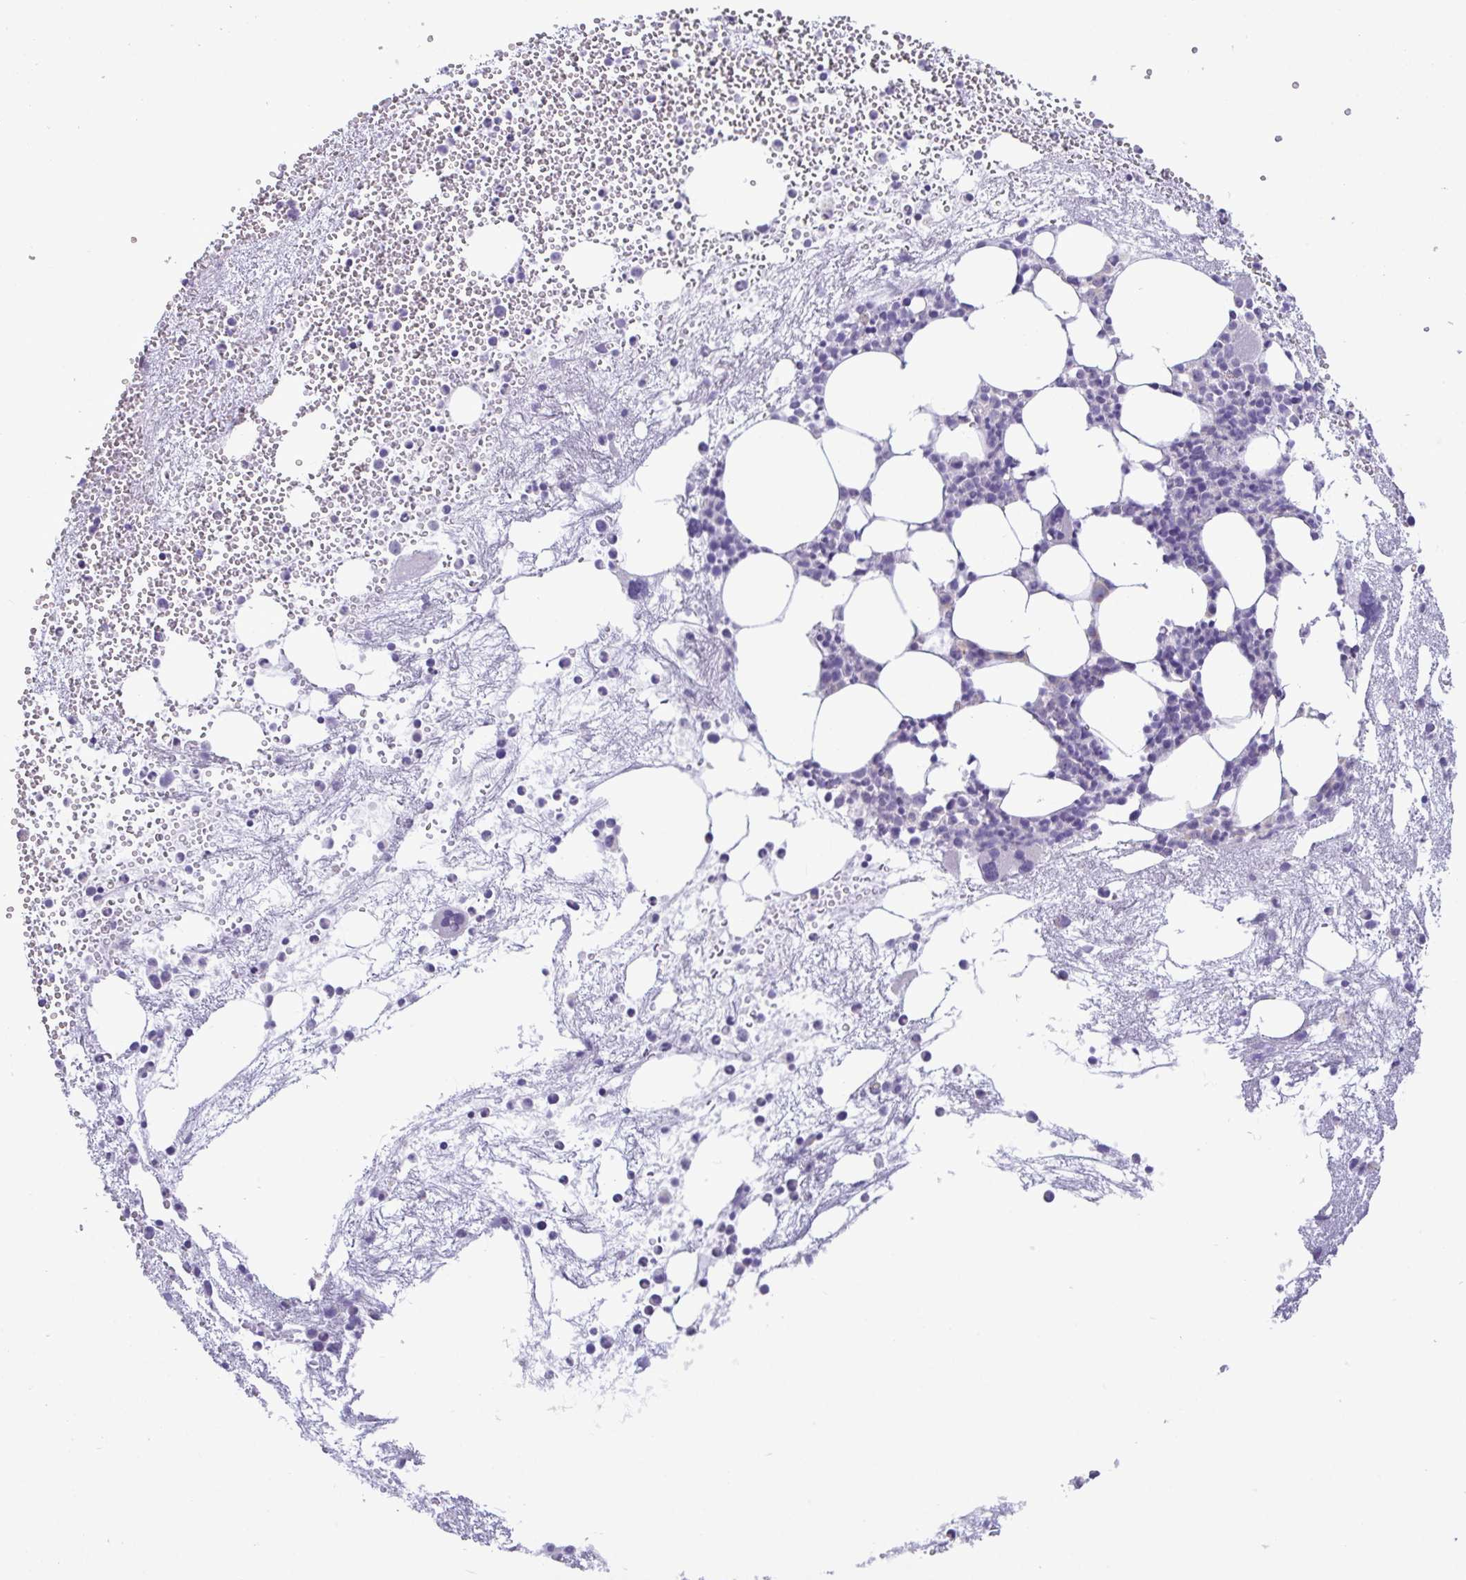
{"staining": {"intensity": "negative", "quantity": "none", "location": "none"}, "tissue": "bone marrow", "cell_type": "Hematopoietic cells", "image_type": "normal", "snomed": [{"axis": "morphology", "description": "Normal tissue, NOS"}, {"axis": "topography", "description": "Bone marrow"}], "caption": "Immunohistochemistry histopathology image of unremarkable bone marrow stained for a protein (brown), which displays no positivity in hematopoietic cells. (DAB immunohistochemistry (IHC), high magnification).", "gene": "C4orf33", "patient": {"sex": "female", "age": 57}}